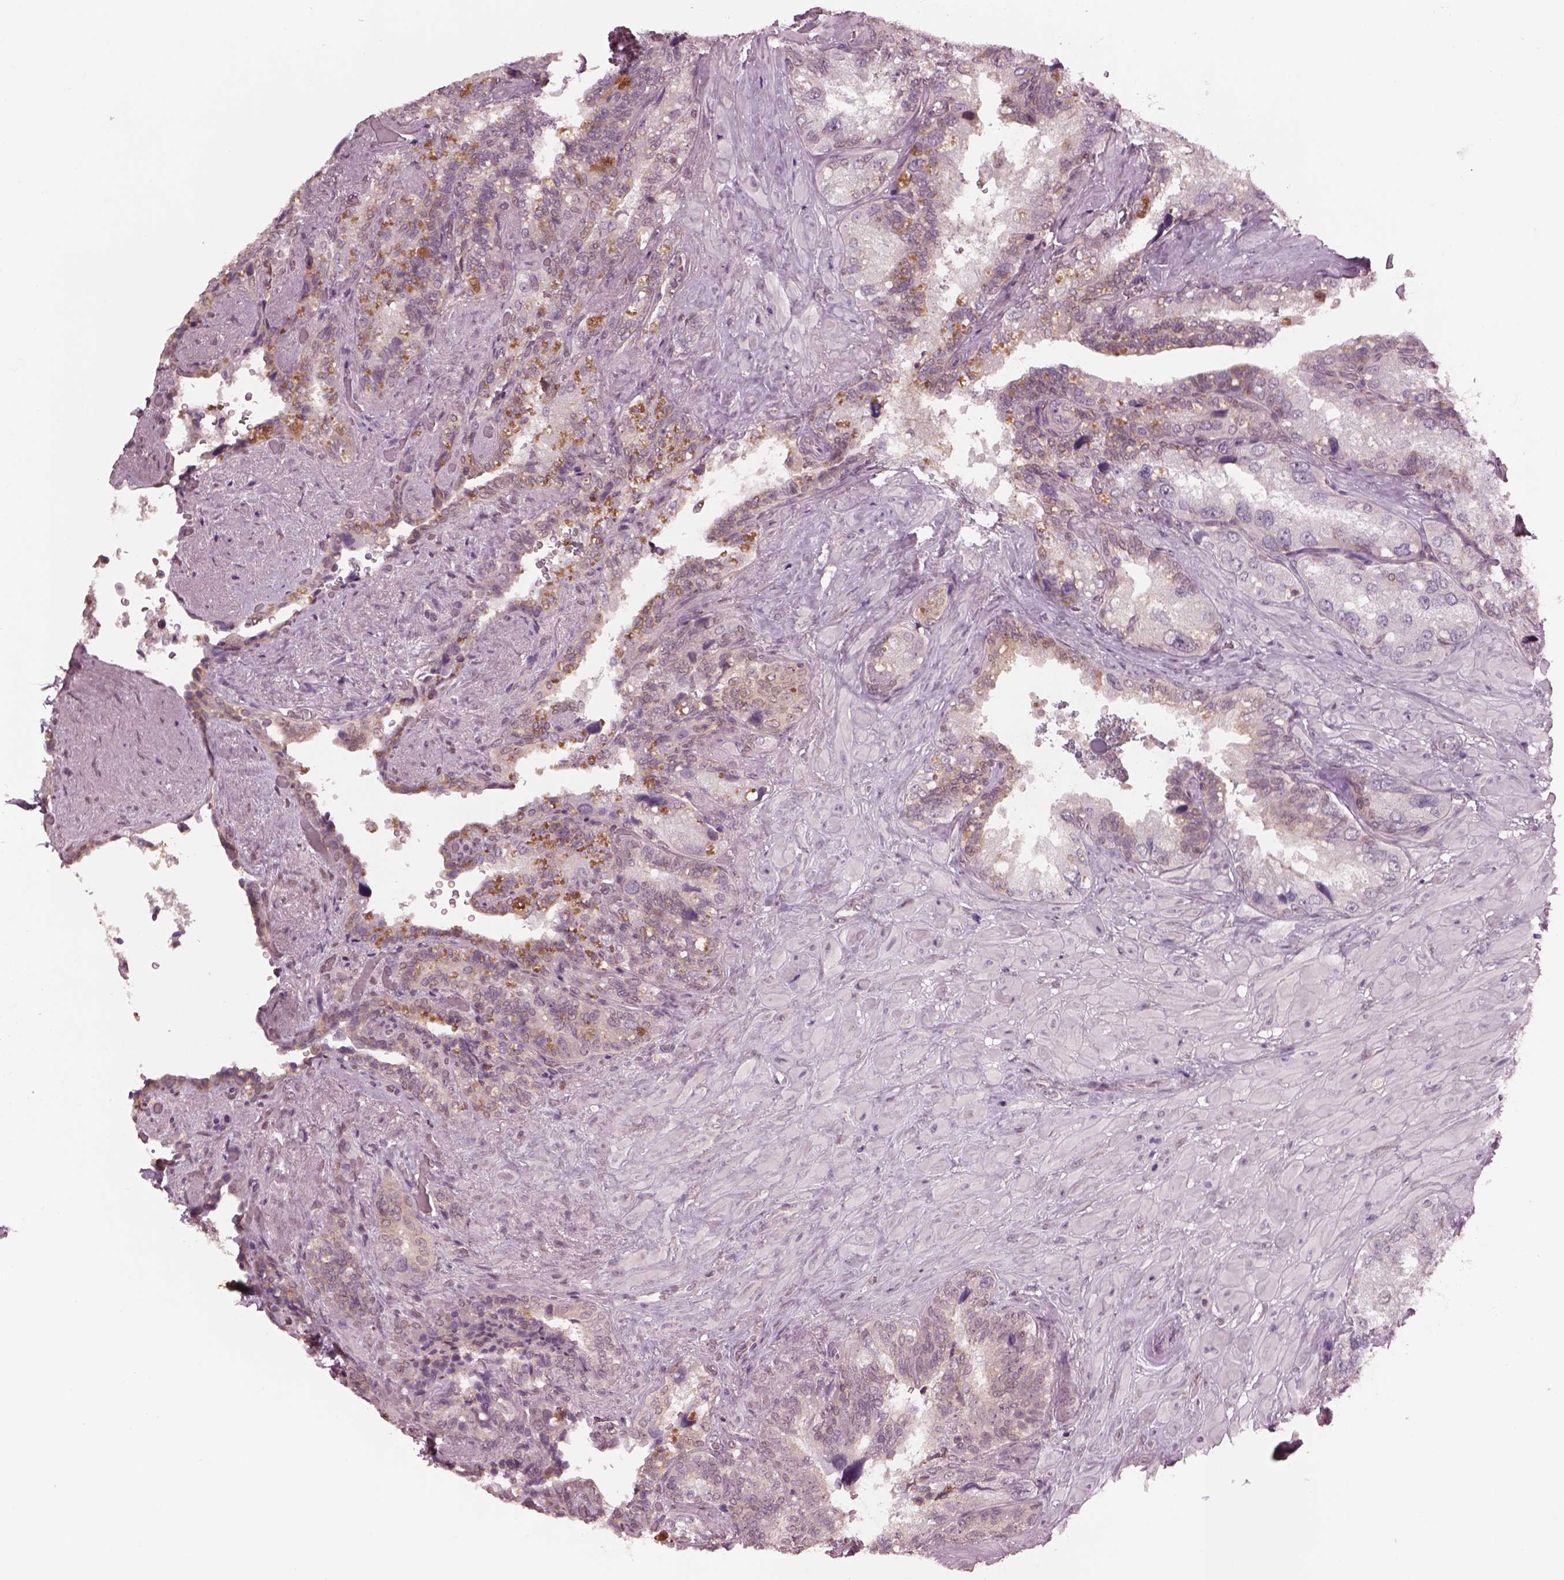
{"staining": {"intensity": "weak", "quantity": "<25%", "location": "nuclear"}, "tissue": "seminal vesicle", "cell_type": "Glandular cells", "image_type": "normal", "snomed": [{"axis": "morphology", "description": "Normal tissue, NOS"}, {"axis": "topography", "description": "Seminal veicle"}], "caption": "IHC of normal seminal vesicle displays no staining in glandular cells. (DAB (3,3'-diaminobenzidine) immunohistochemistry (IHC), high magnification).", "gene": "SRI", "patient": {"sex": "male", "age": 69}}